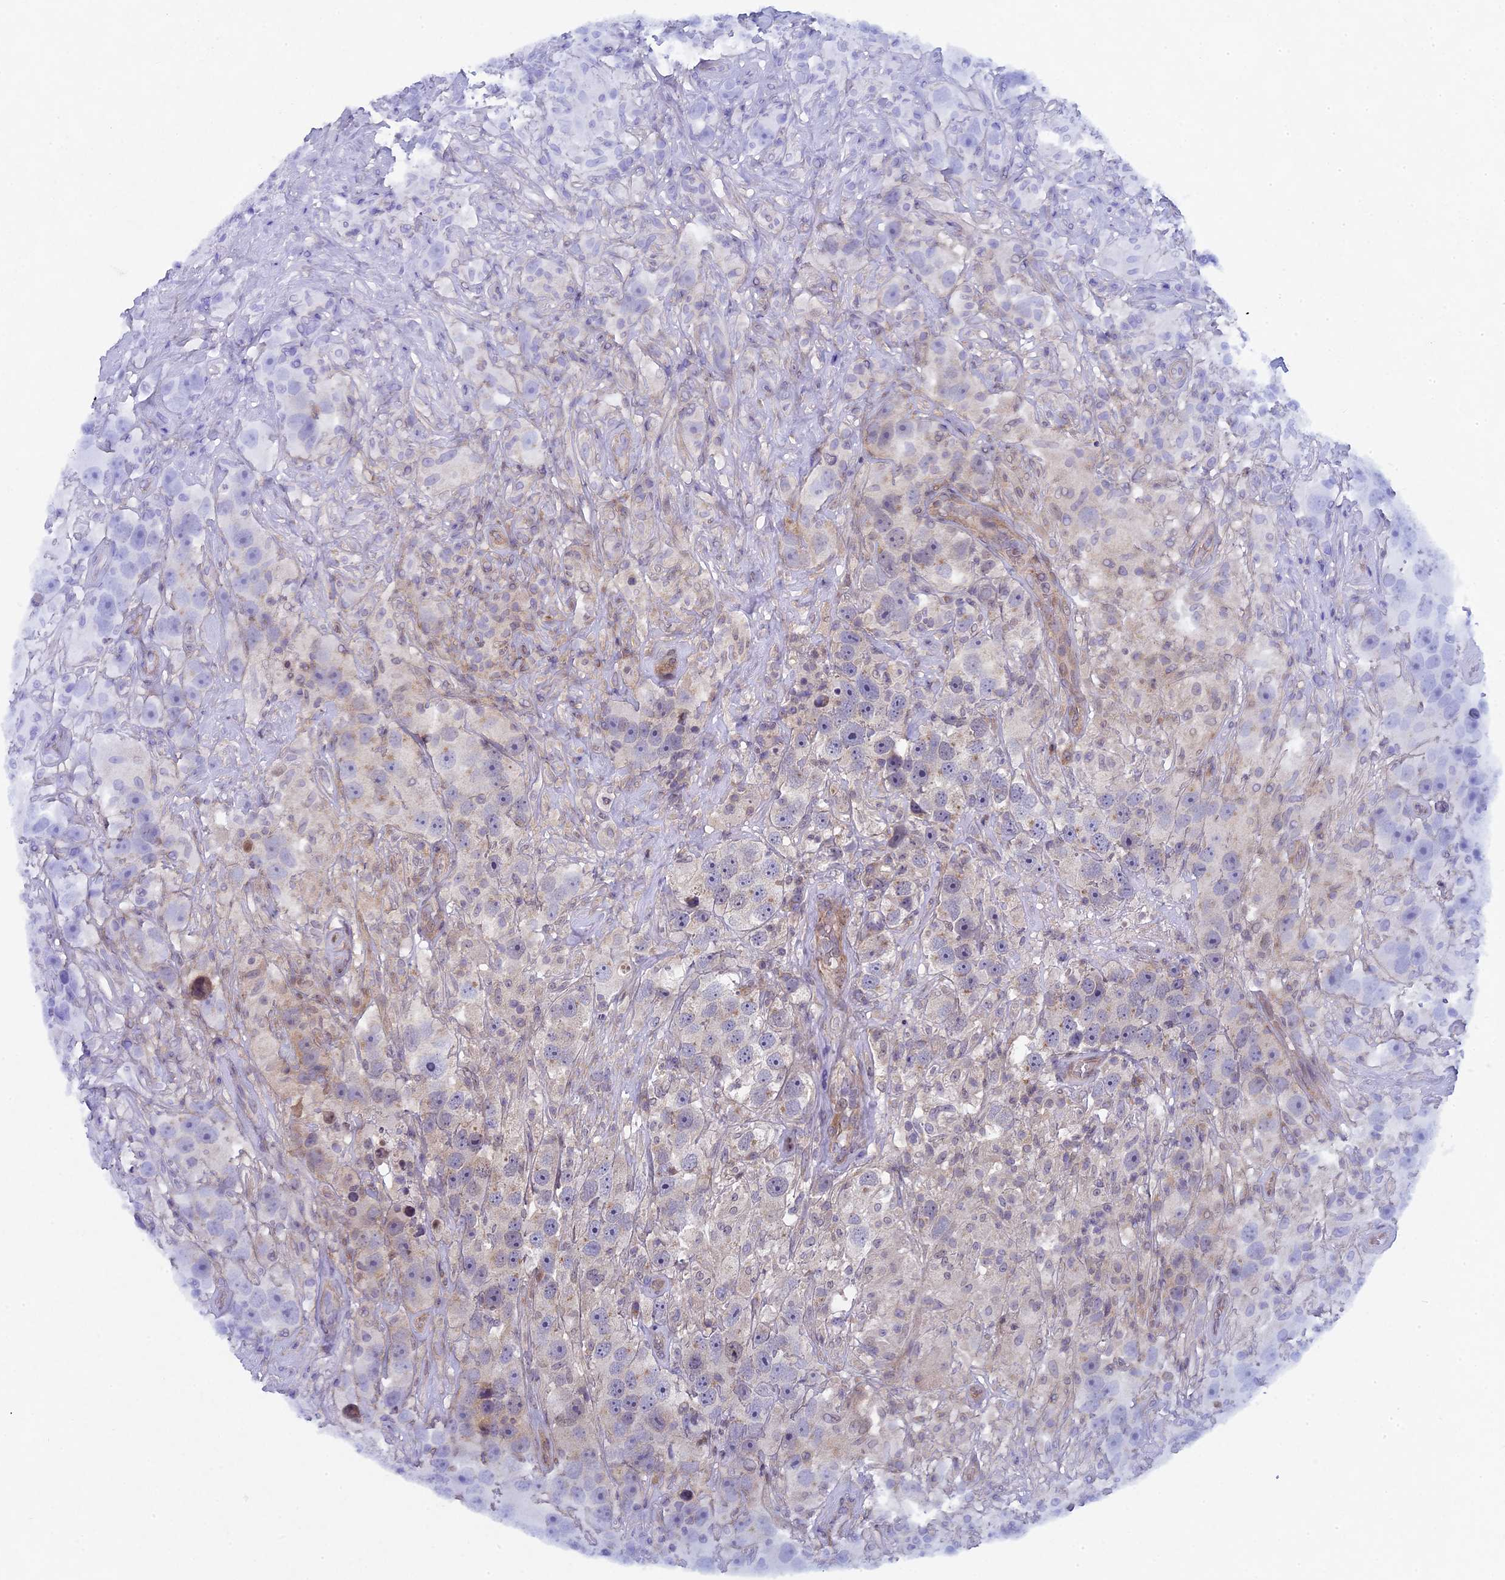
{"staining": {"intensity": "weak", "quantity": "<25%", "location": "cytoplasmic/membranous"}, "tissue": "testis cancer", "cell_type": "Tumor cells", "image_type": "cancer", "snomed": [{"axis": "morphology", "description": "Seminoma, NOS"}, {"axis": "topography", "description": "Testis"}], "caption": "A histopathology image of human testis cancer is negative for staining in tumor cells.", "gene": "DIXDC1", "patient": {"sex": "male", "age": 49}}